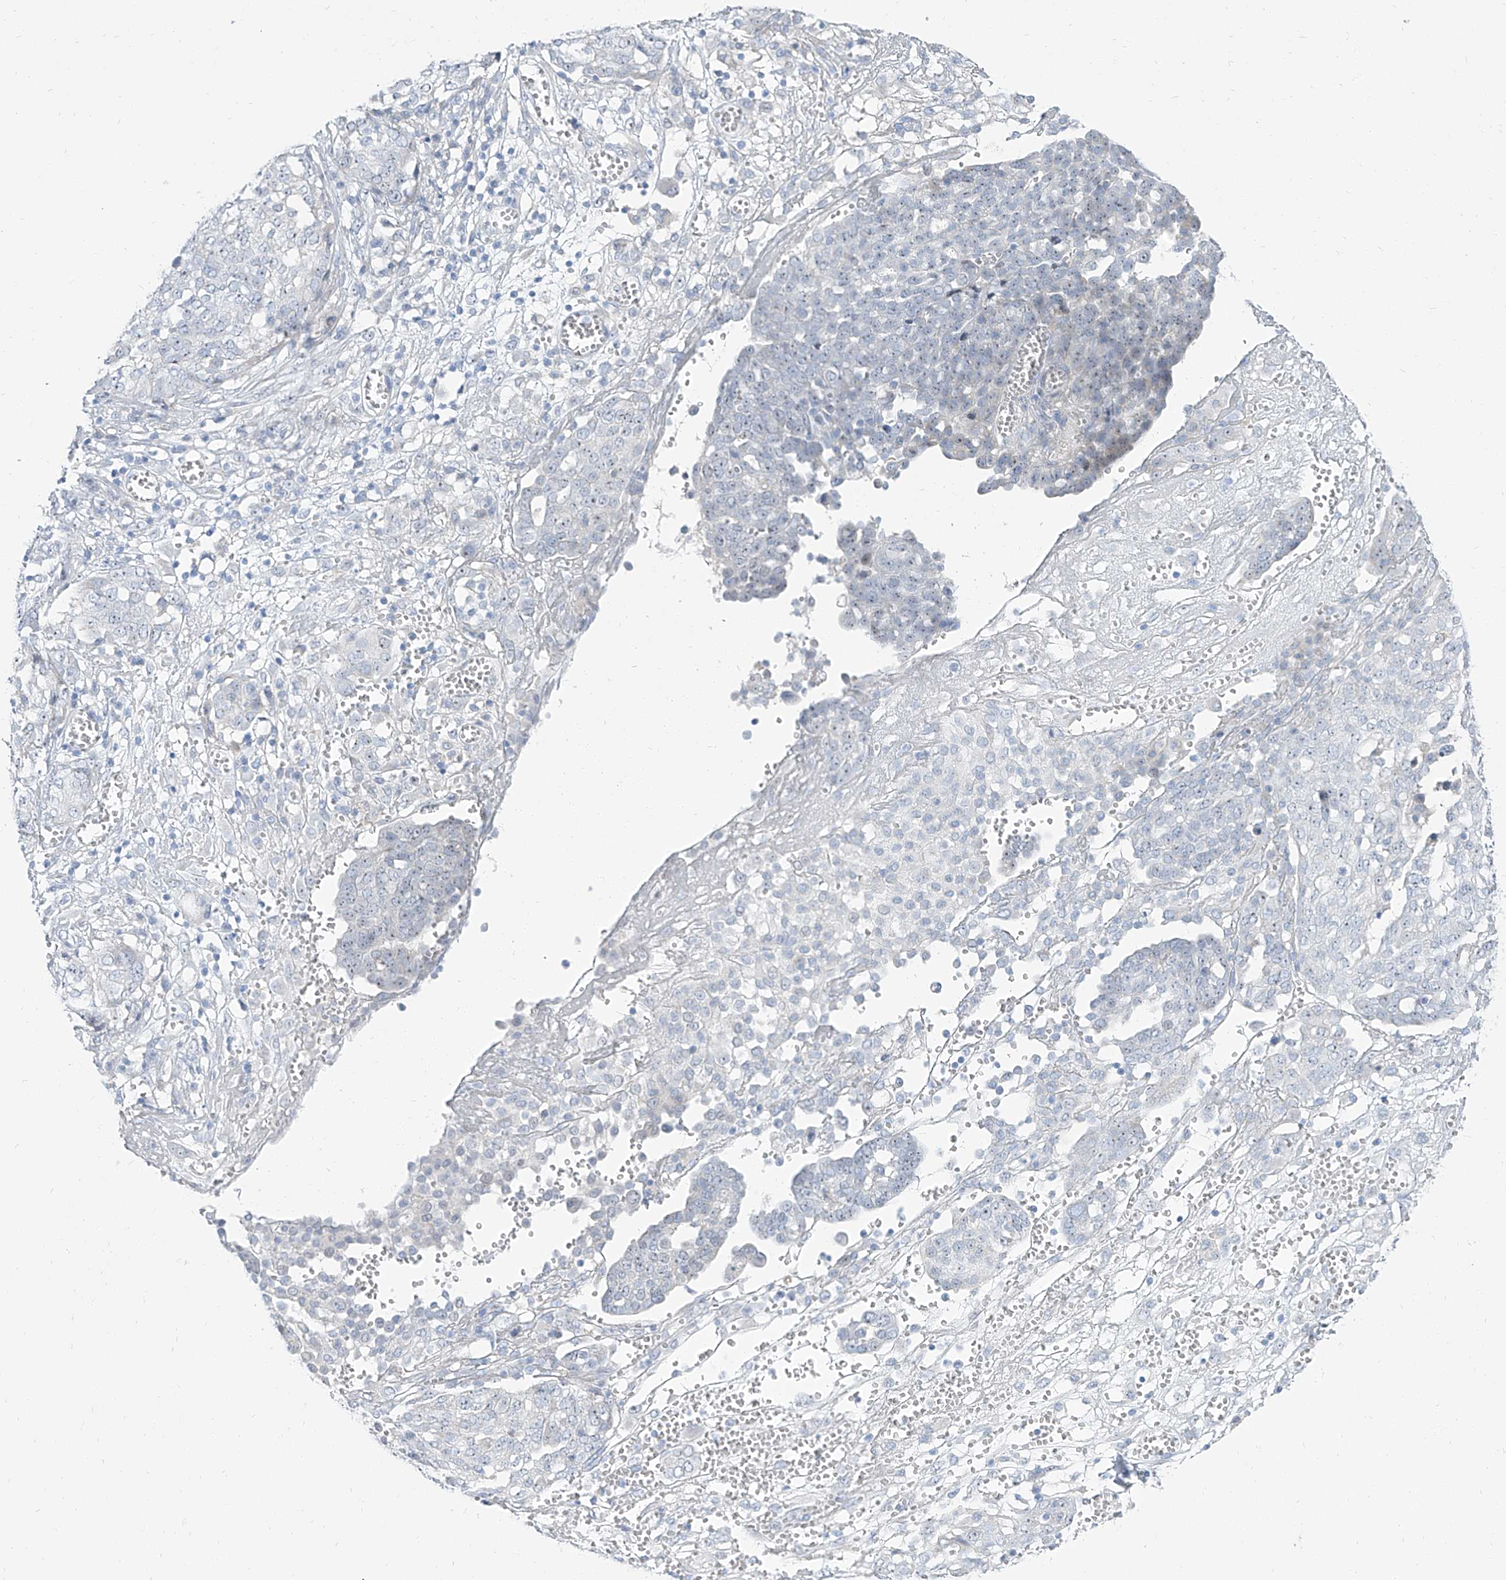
{"staining": {"intensity": "negative", "quantity": "none", "location": "none"}, "tissue": "ovarian cancer", "cell_type": "Tumor cells", "image_type": "cancer", "snomed": [{"axis": "morphology", "description": "Cystadenocarcinoma, serous, NOS"}, {"axis": "topography", "description": "Soft tissue"}, {"axis": "topography", "description": "Ovary"}], "caption": "An IHC image of serous cystadenocarcinoma (ovarian) is shown. There is no staining in tumor cells of serous cystadenocarcinoma (ovarian).", "gene": "TXLNB", "patient": {"sex": "female", "age": 57}}